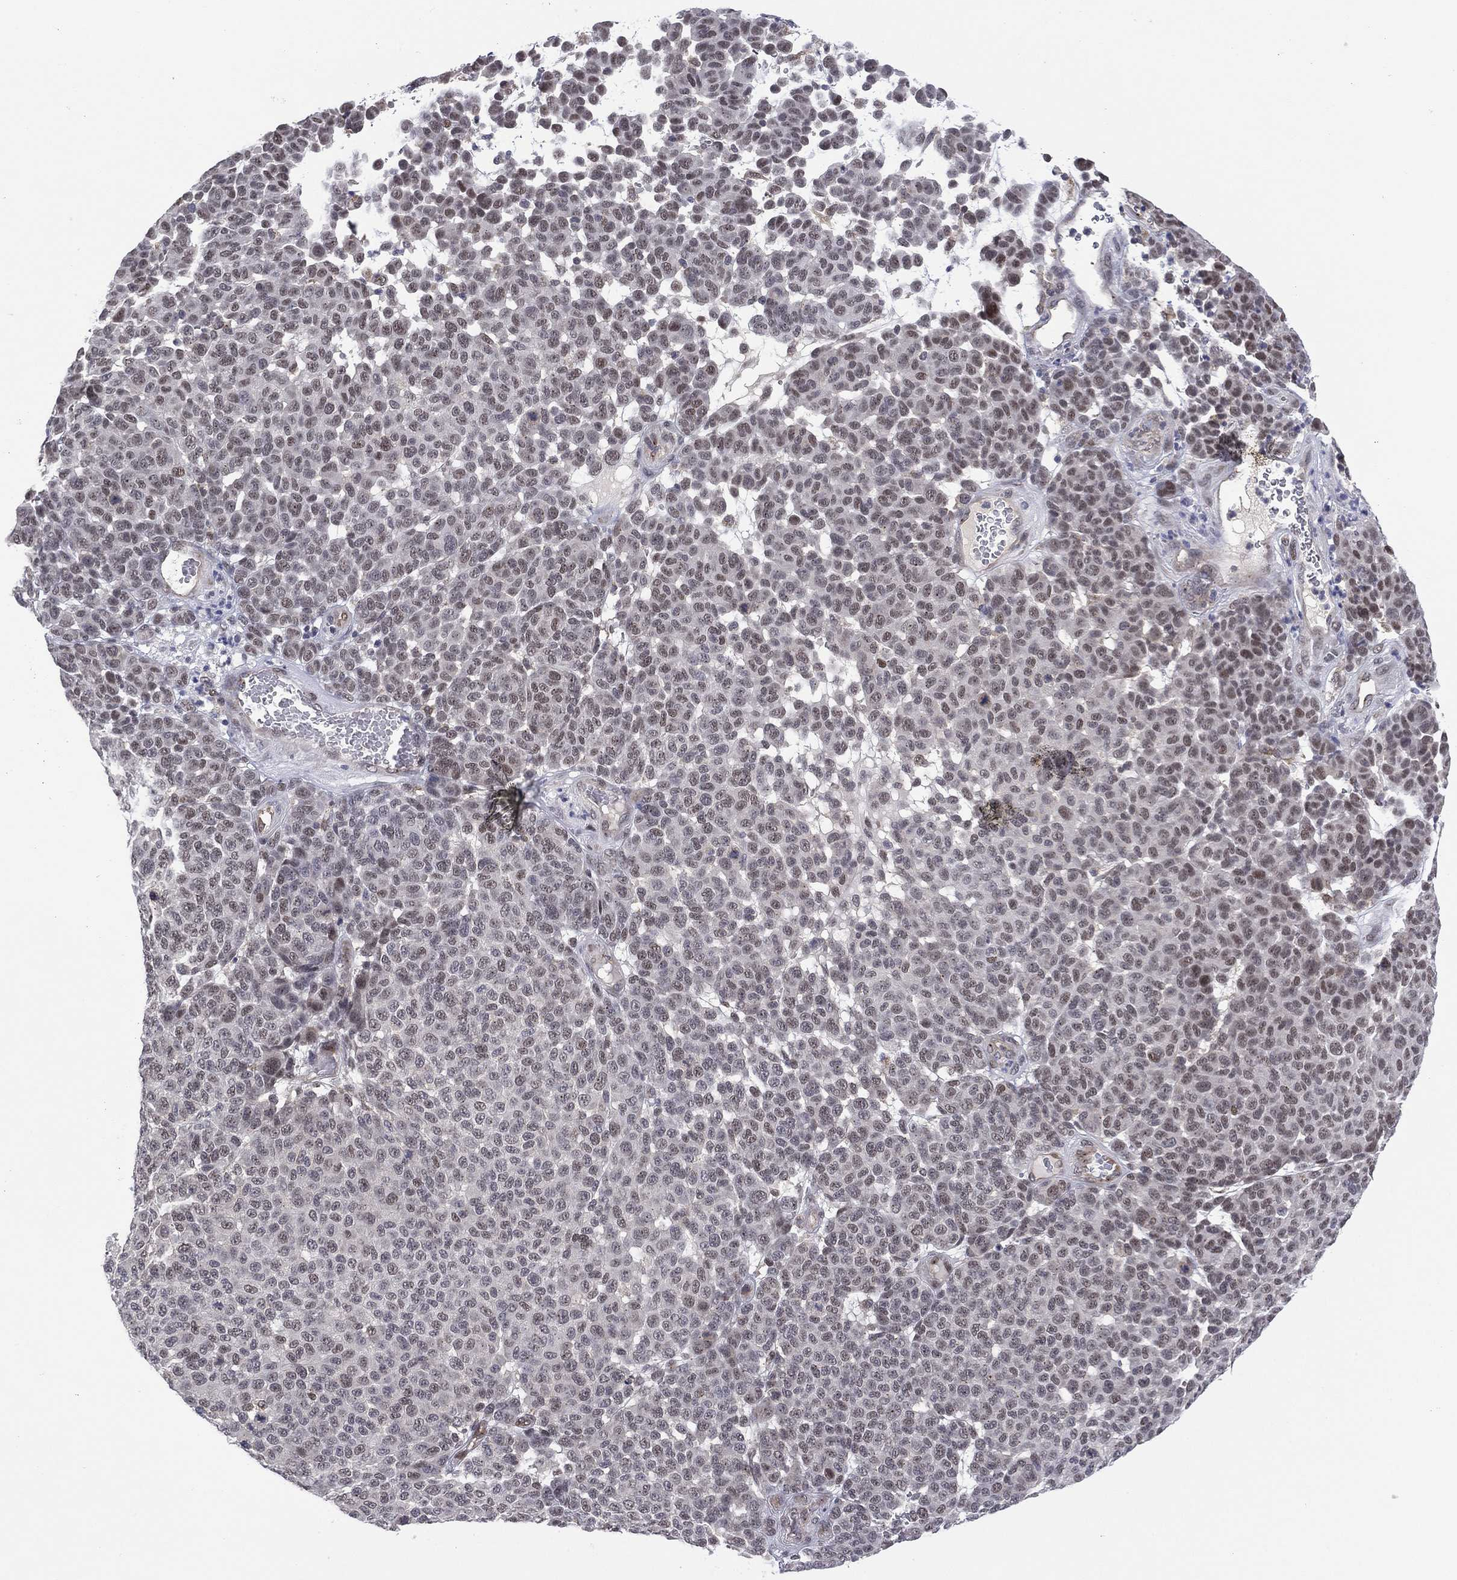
{"staining": {"intensity": "moderate", "quantity": "<25%", "location": "nuclear"}, "tissue": "melanoma", "cell_type": "Tumor cells", "image_type": "cancer", "snomed": [{"axis": "morphology", "description": "Malignant melanoma, NOS"}, {"axis": "topography", "description": "Skin"}], "caption": "Immunohistochemical staining of human malignant melanoma exhibits low levels of moderate nuclear staining in approximately <25% of tumor cells.", "gene": "GSE1", "patient": {"sex": "male", "age": 59}}